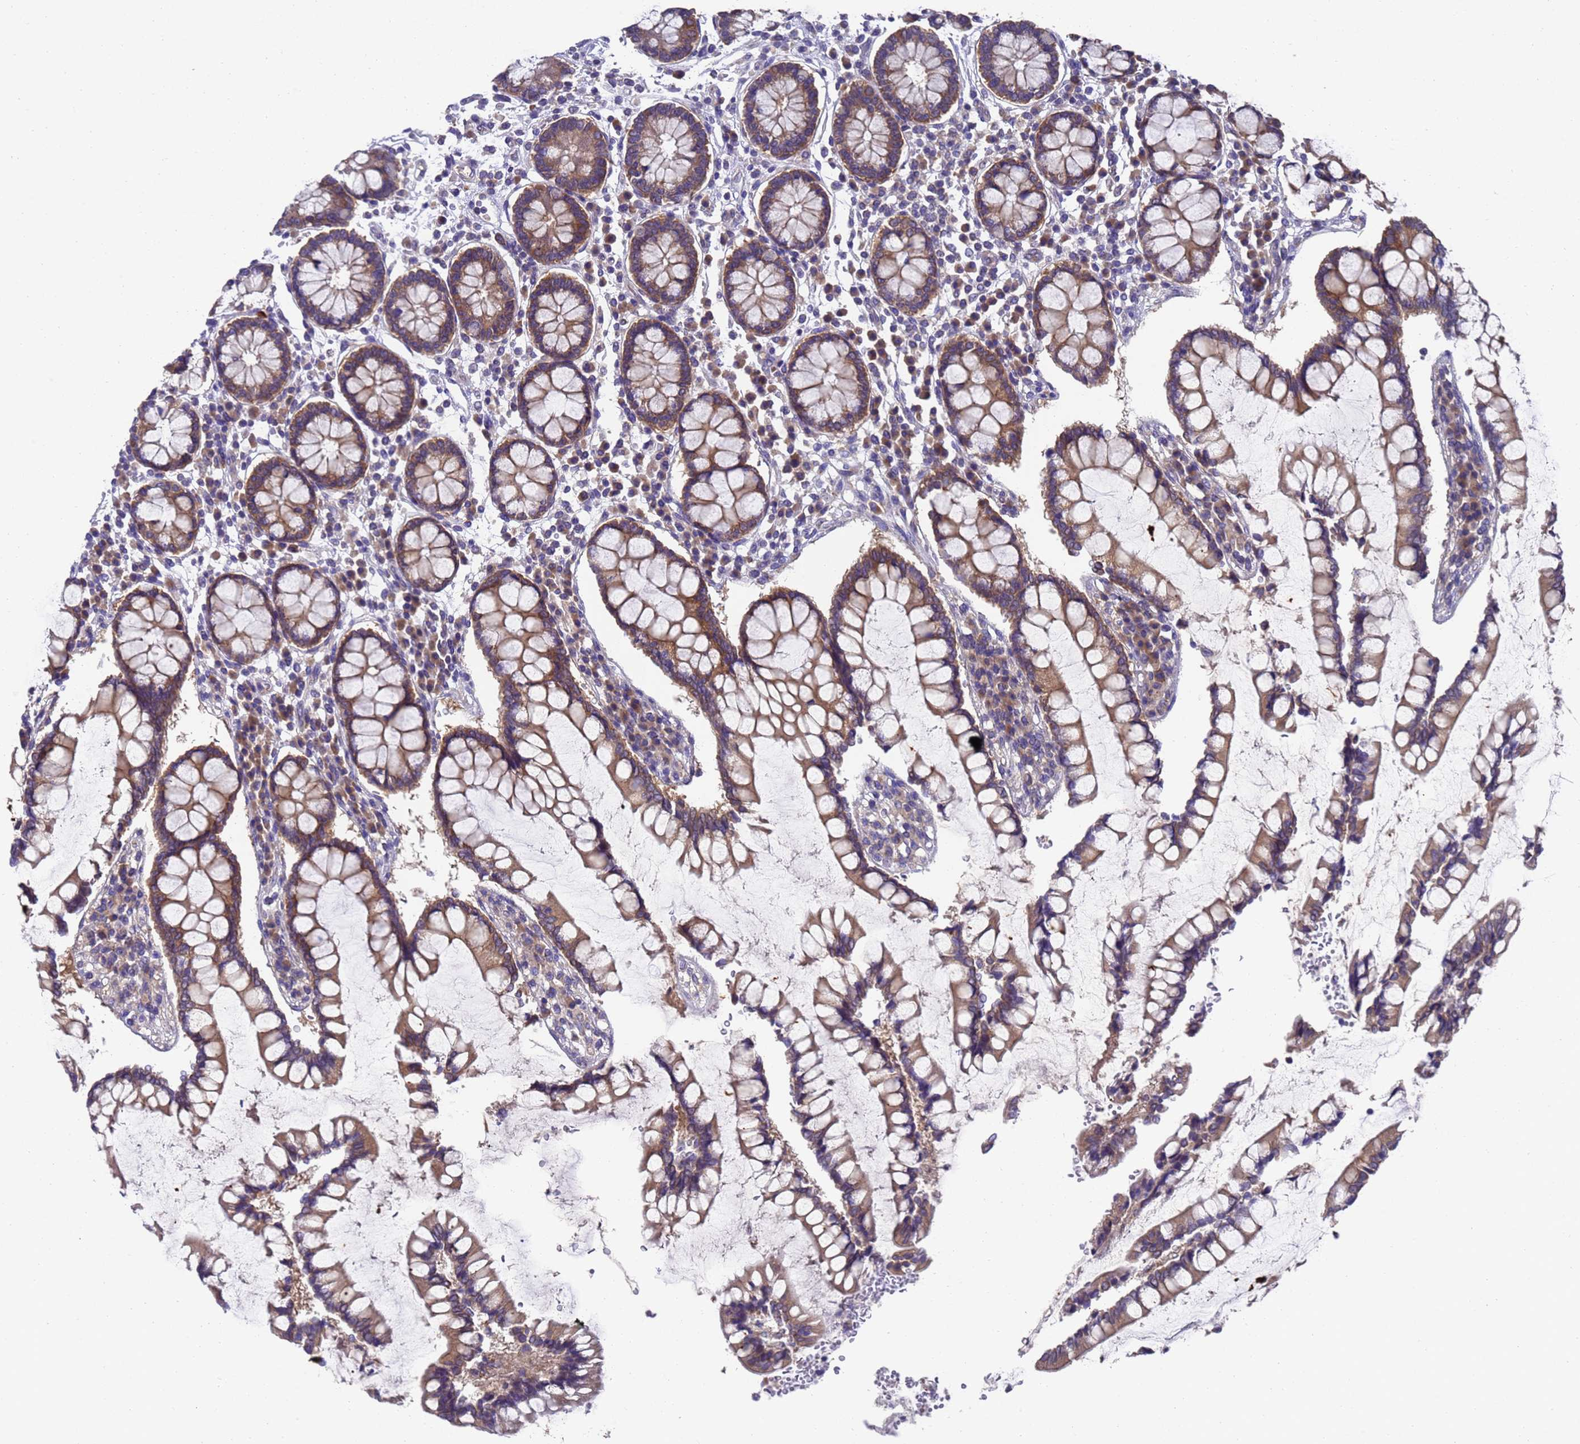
{"staining": {"intensity": "negative", "quantity": "none", "location": "none"}, "tissue": "colon", "cell_type": "Endothelial cells", "image_type": "normal", "snomed": [{"axis": "morphology", "description": "Normal tissue, NOS"}, {"axis": "topography", "description": "Colon"}], "caption": "Colon stained for a protein using immunohistochemistry (IHC) reveals no staining endothelial cells.", "gene": "DCAF12L1", "patient": {"sex": "female", "age": 79}}